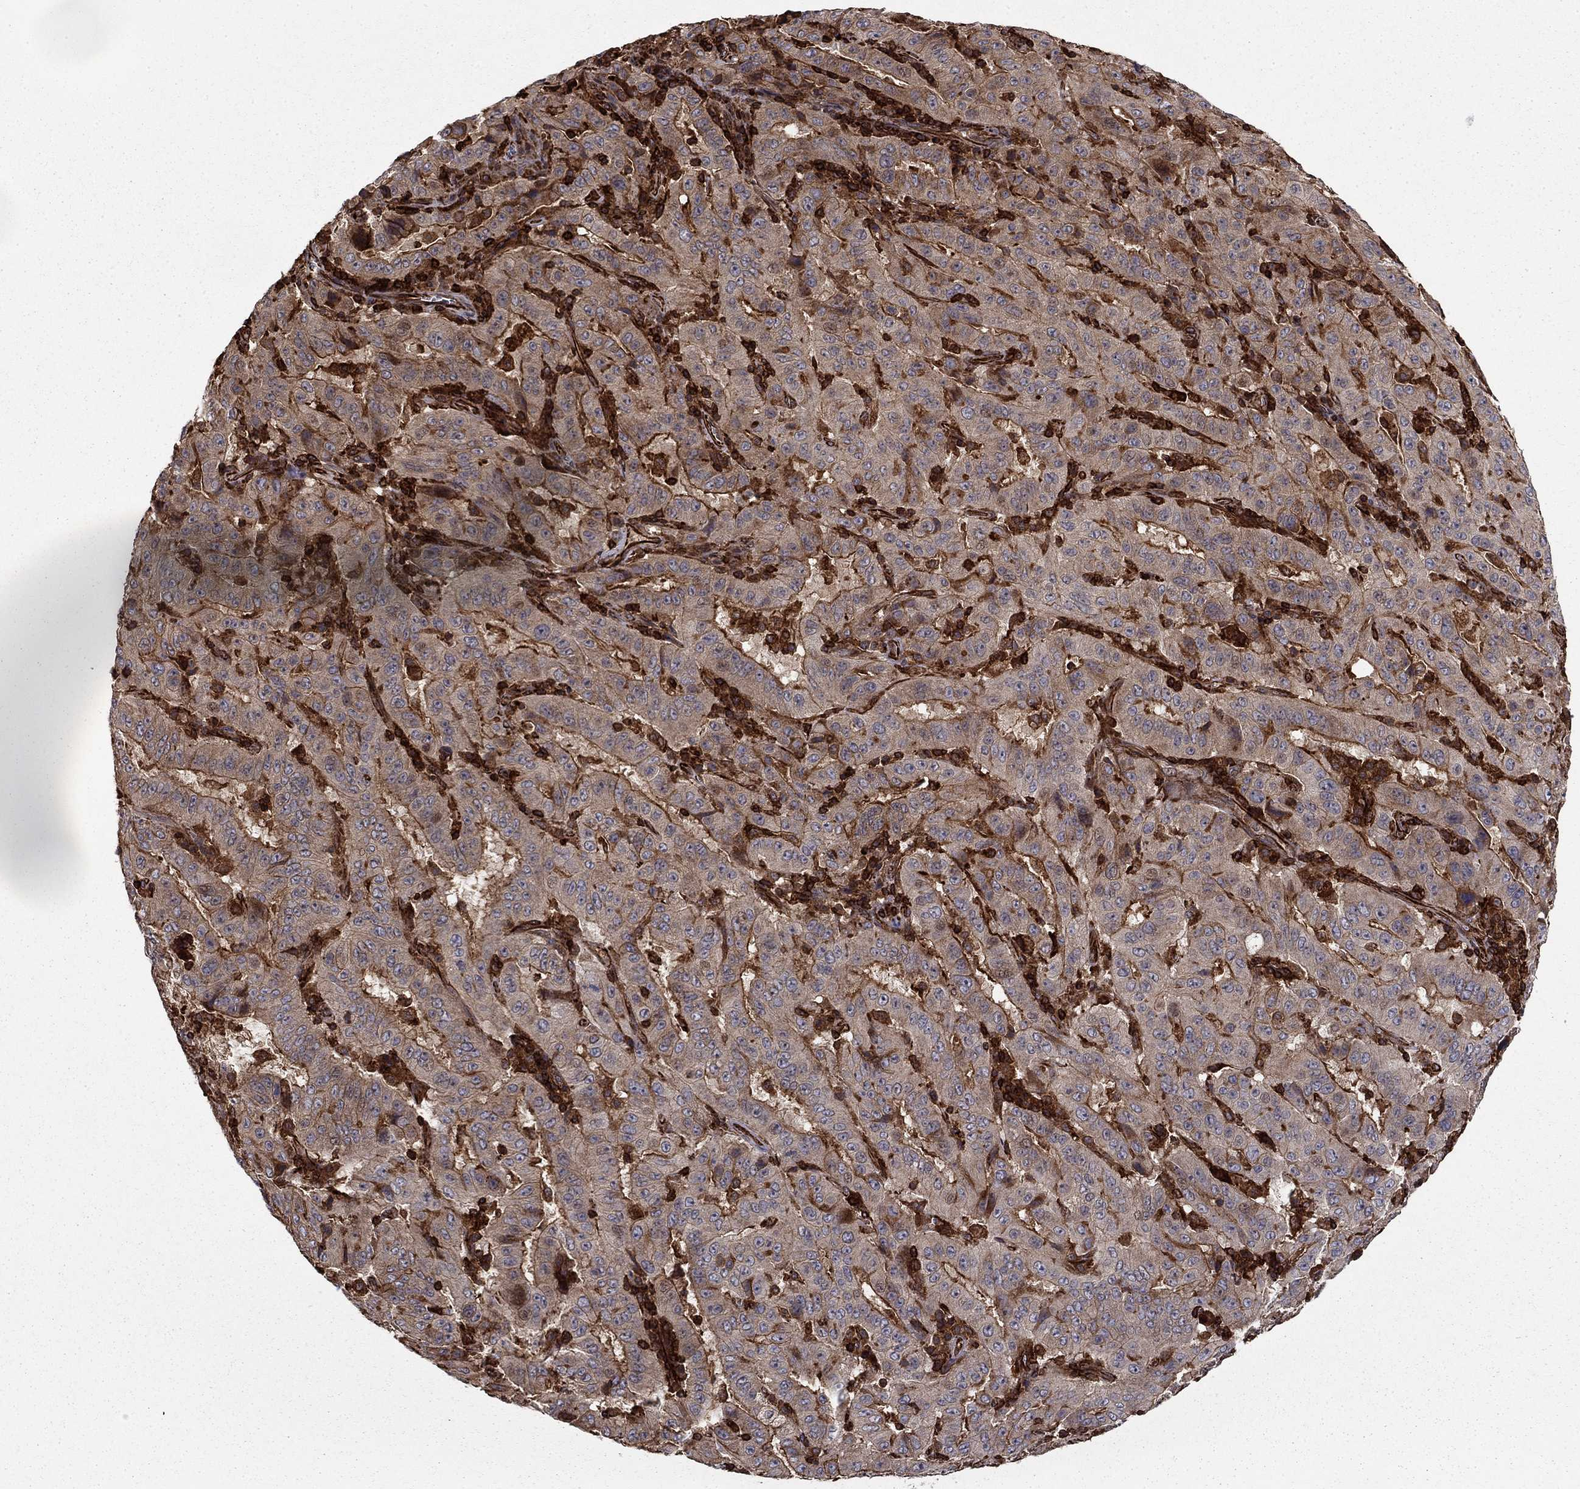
{"staining": {"intensity": "strong", "quantity": "25%-75%", "location": "cytoplasmic/membranous"}, "tissue": "pancreatic cancer", "cell_type": "Tumor cells", "image_type": "cancer", "snomed": [{"axis": "morphology", "description": "Adenocarcinoma, NOS"}, {"axis": "topography", "description": "Pancreas"}], "caption": "This is a photomicrograph of immunohistochemistry staining of adenocarcinoma (pancreatic), which shows strong expression in the cytoplasmic/membranous of tumor cells.", "gene": "ADM", "patient": {"sex": "male", "age": 63}}